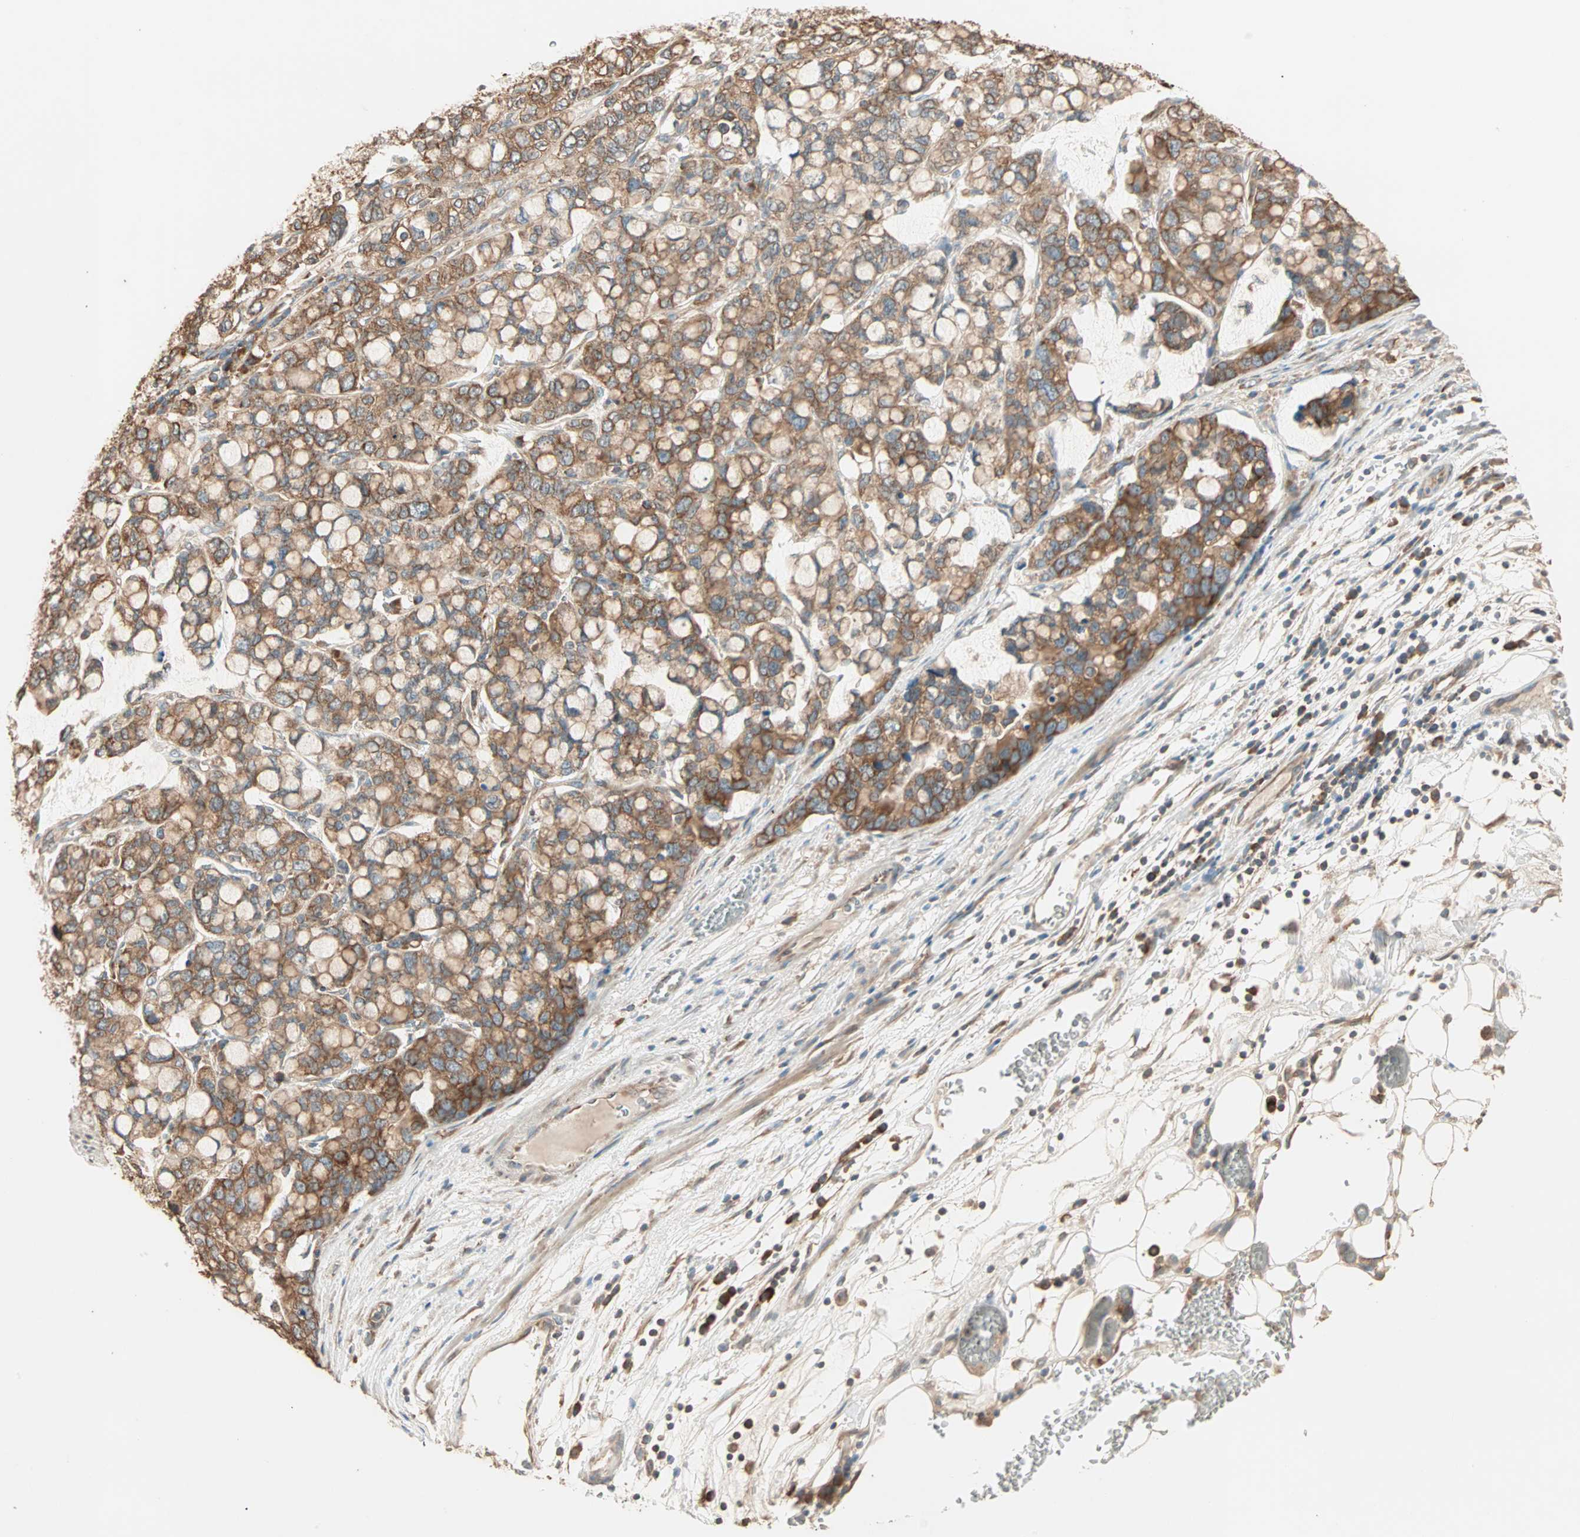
{"staining": {"intensity": "strong", "quantity": ">75%", "location": "cytoplasmic/membranous"}, "tissue": "stomach cancer", "cell_type": "Tumor cells", "image_type": "cancer", "snomed": [{"axis": "morphology", "description": "Adenocarcinoma, NOS"}, {"axis": "topography", "description": "Stomach, lower"}], "caption": "An immunohistochemistry image of tumor tissue is shown. Protein staining in brown shows strong cytoplasmic/membranous positivity in adenocarcinoma (stomach) within tumor cells. The staining is performed using DAB (3,3'-diaminobenzidine) brown chromogen to label protein expression. The nuclei are counter-stained blue using hematoxylin.", "gene": "EIF4G2", "patient": {"sex": "male", "age": 84}}